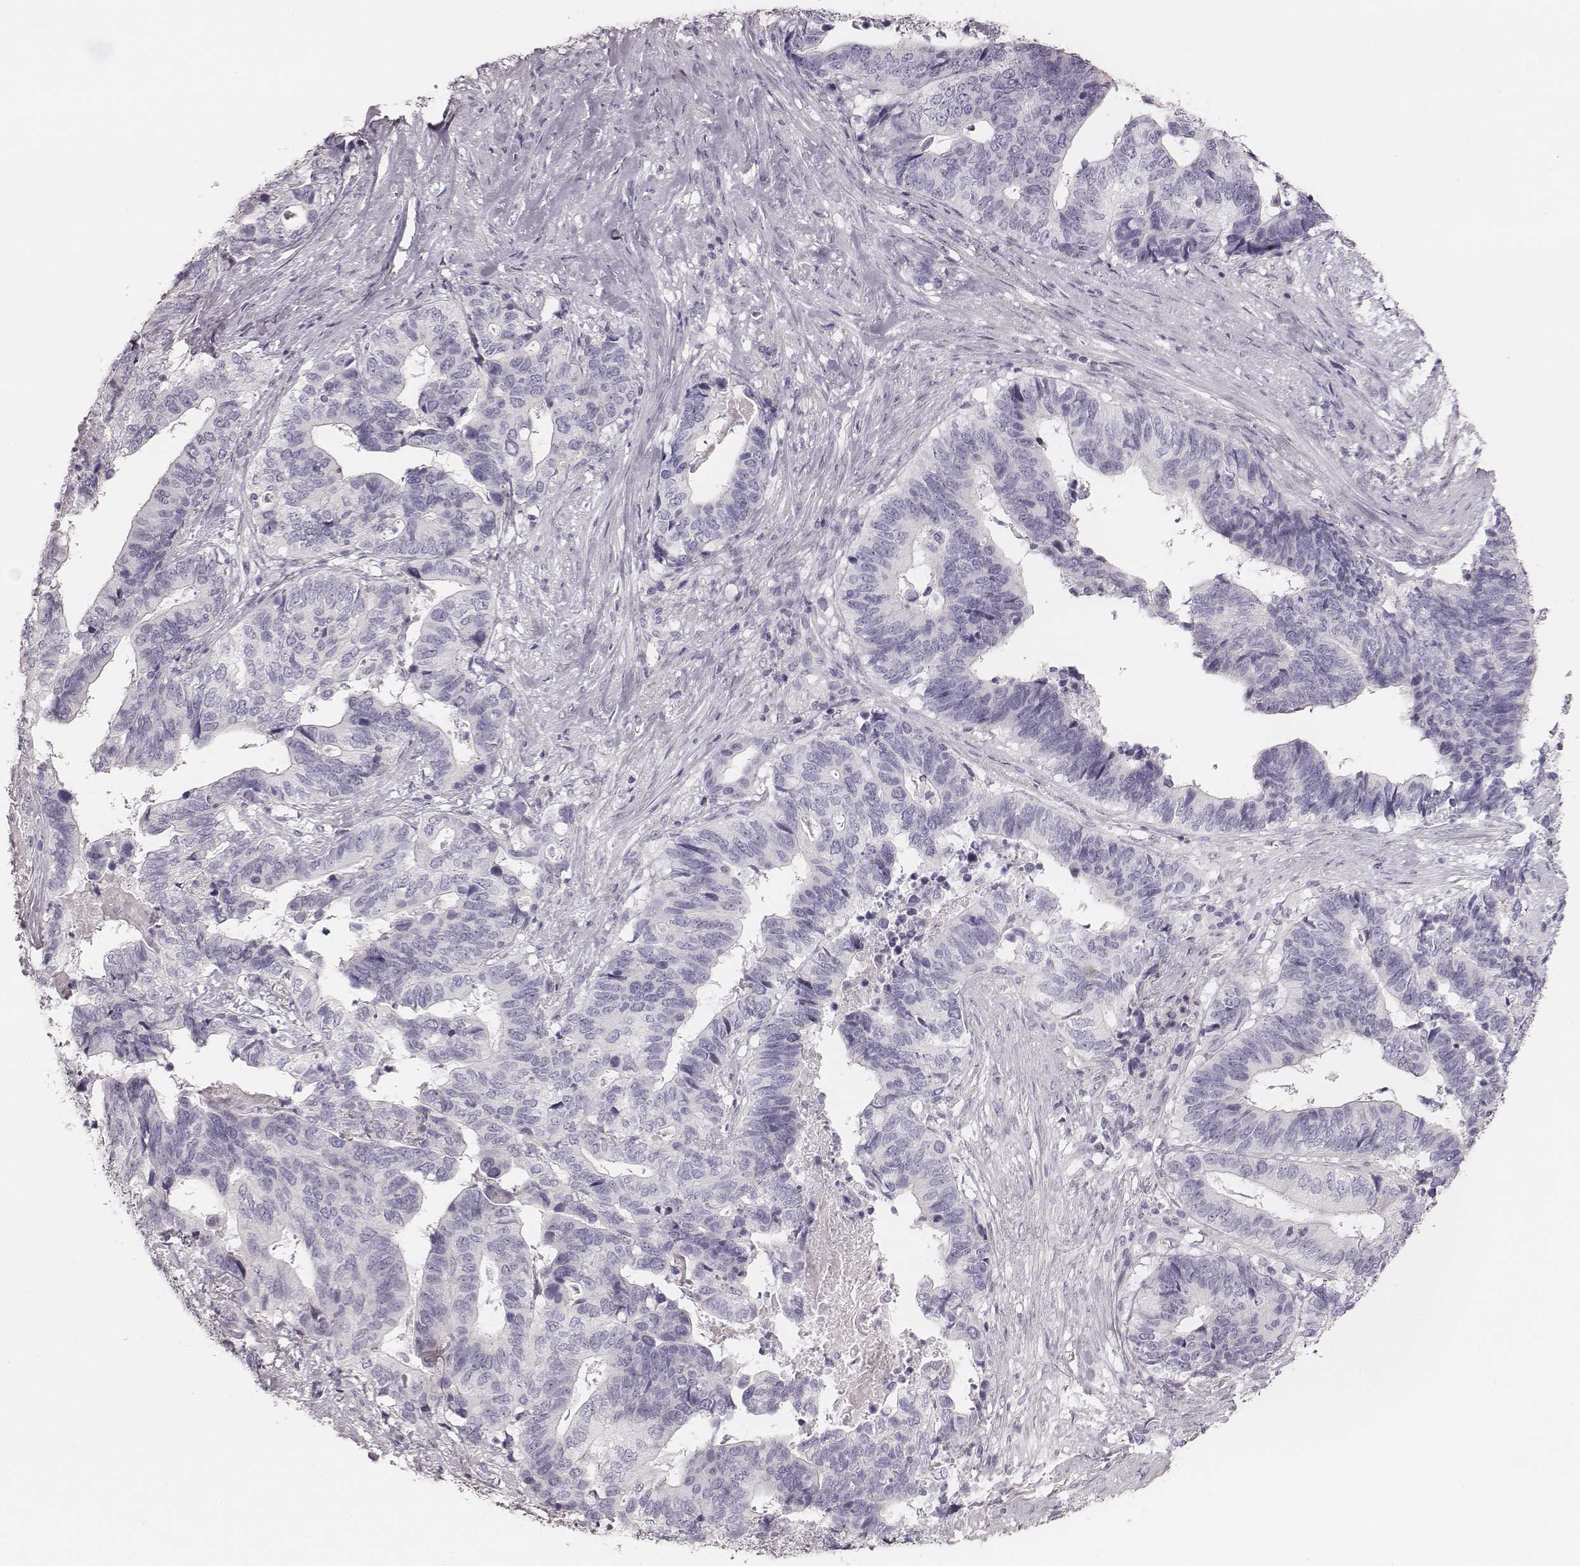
{"staining": {"intensity": "negative", "quantity": "none", "location": "none"}, "tissue": "stomach cancer", "cell_type": "Tumor cells", "image_type": "cancer", "snomed": [{"axis": "morphology", "description": "Adenocarcinoma, NOS"}, {"axis": "topography", "description": "Stomach, upper"}], "caption": "The histopathology image reveals no significant expression in tumor cells of stomach cancer (adenocarcinoma).", "gene": "ZP4", "patient": {"sex": "female", "age": 67}}